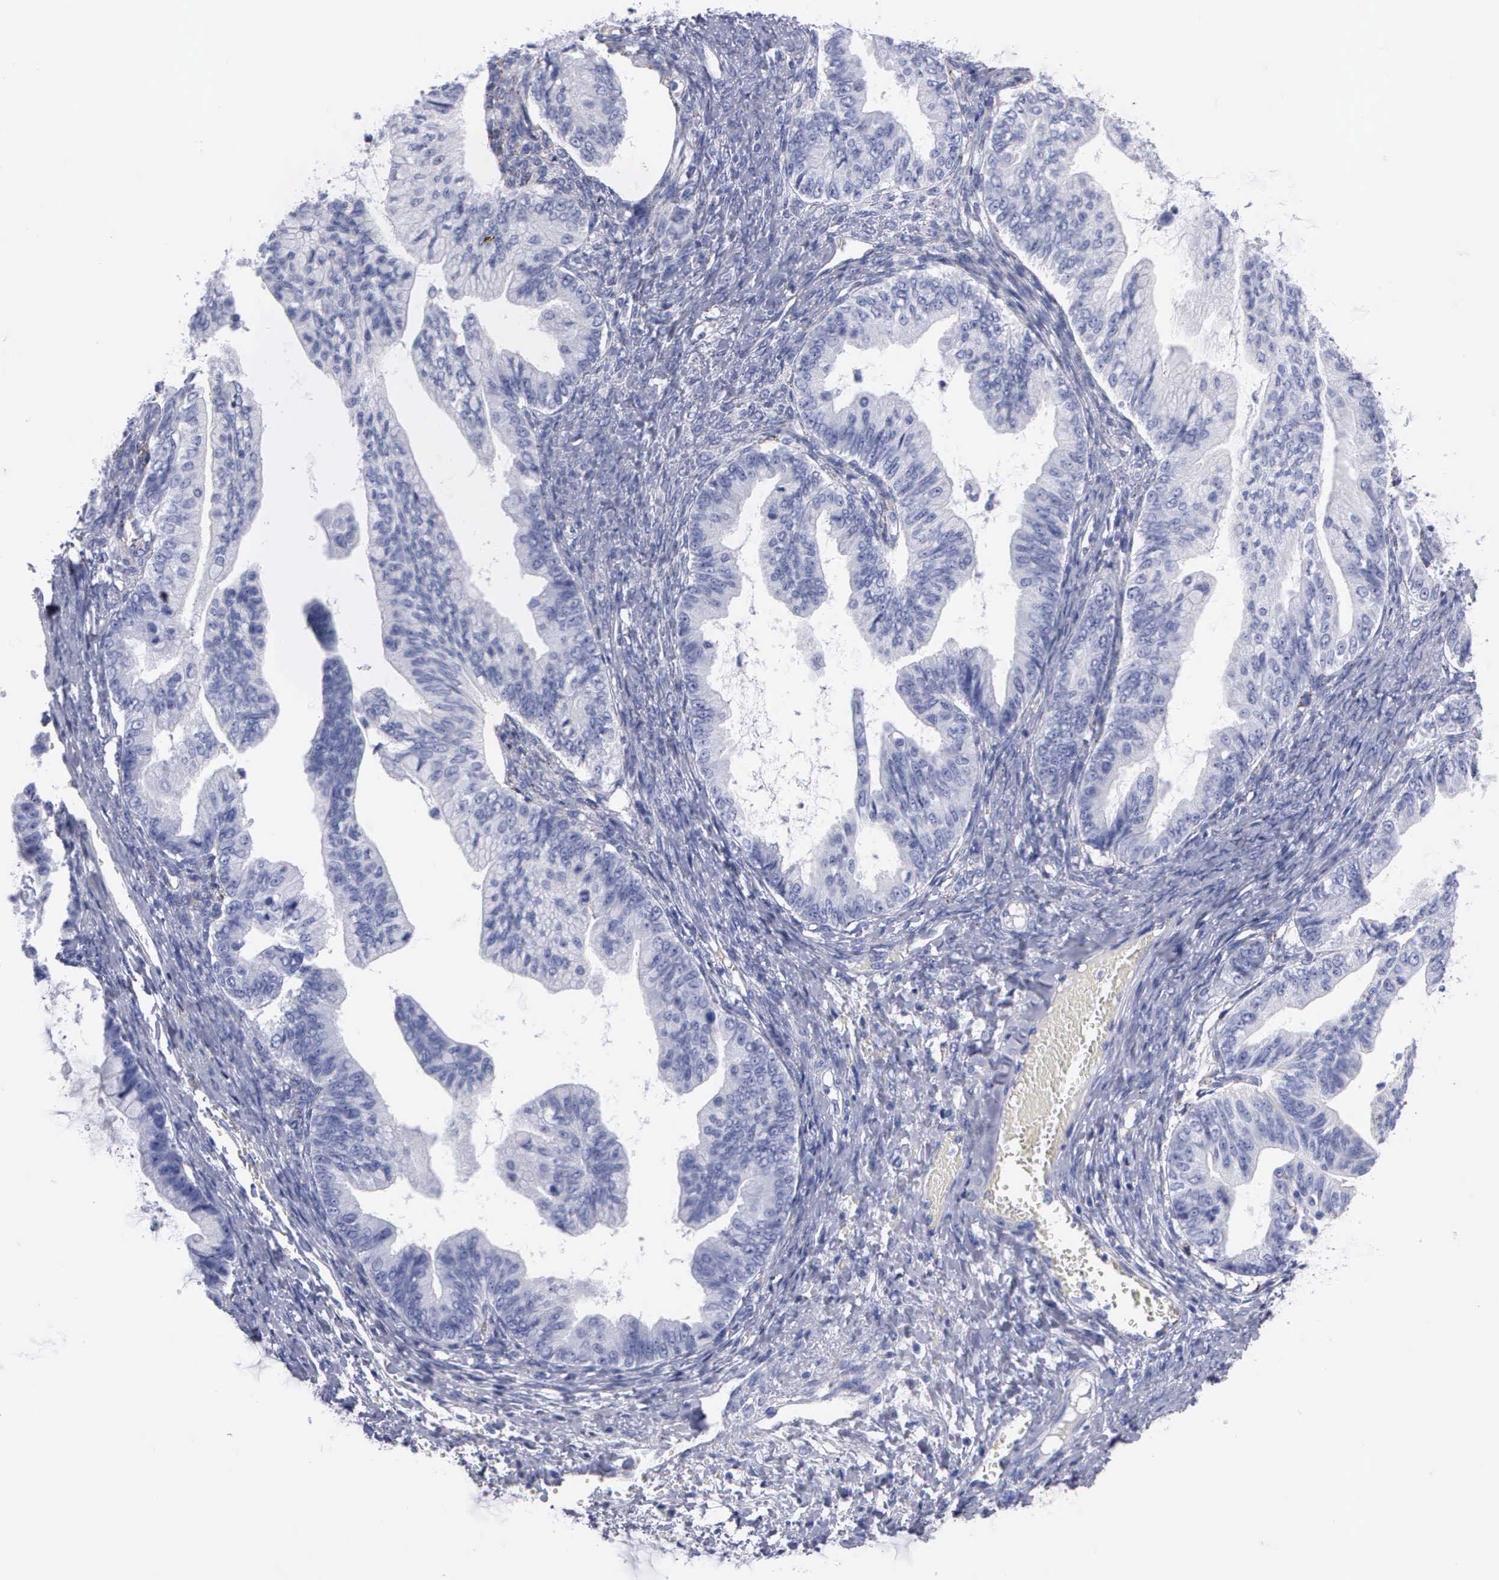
{"staining": {"intensity": "negative", "quantity": "none", "location": "none"}, "tissue": "ovarian cancer", "cell_type": "Tumor cells", "image_type": "cancer", "snomed": [{"axis": "morphology", "description": "Cystadenocarcinoma, mucinous, NOS"}, {"axis": "topography", "description": "Ovary"}], "caption": "Tumor cells are negative for protein expression in human mucinous cystadenocarcinoma (ovarian). (DAB immunohistochemistry with hematoxylin counter stain).", "gene": "CTSL", "patient": {"sex": "female", "age": 36}}